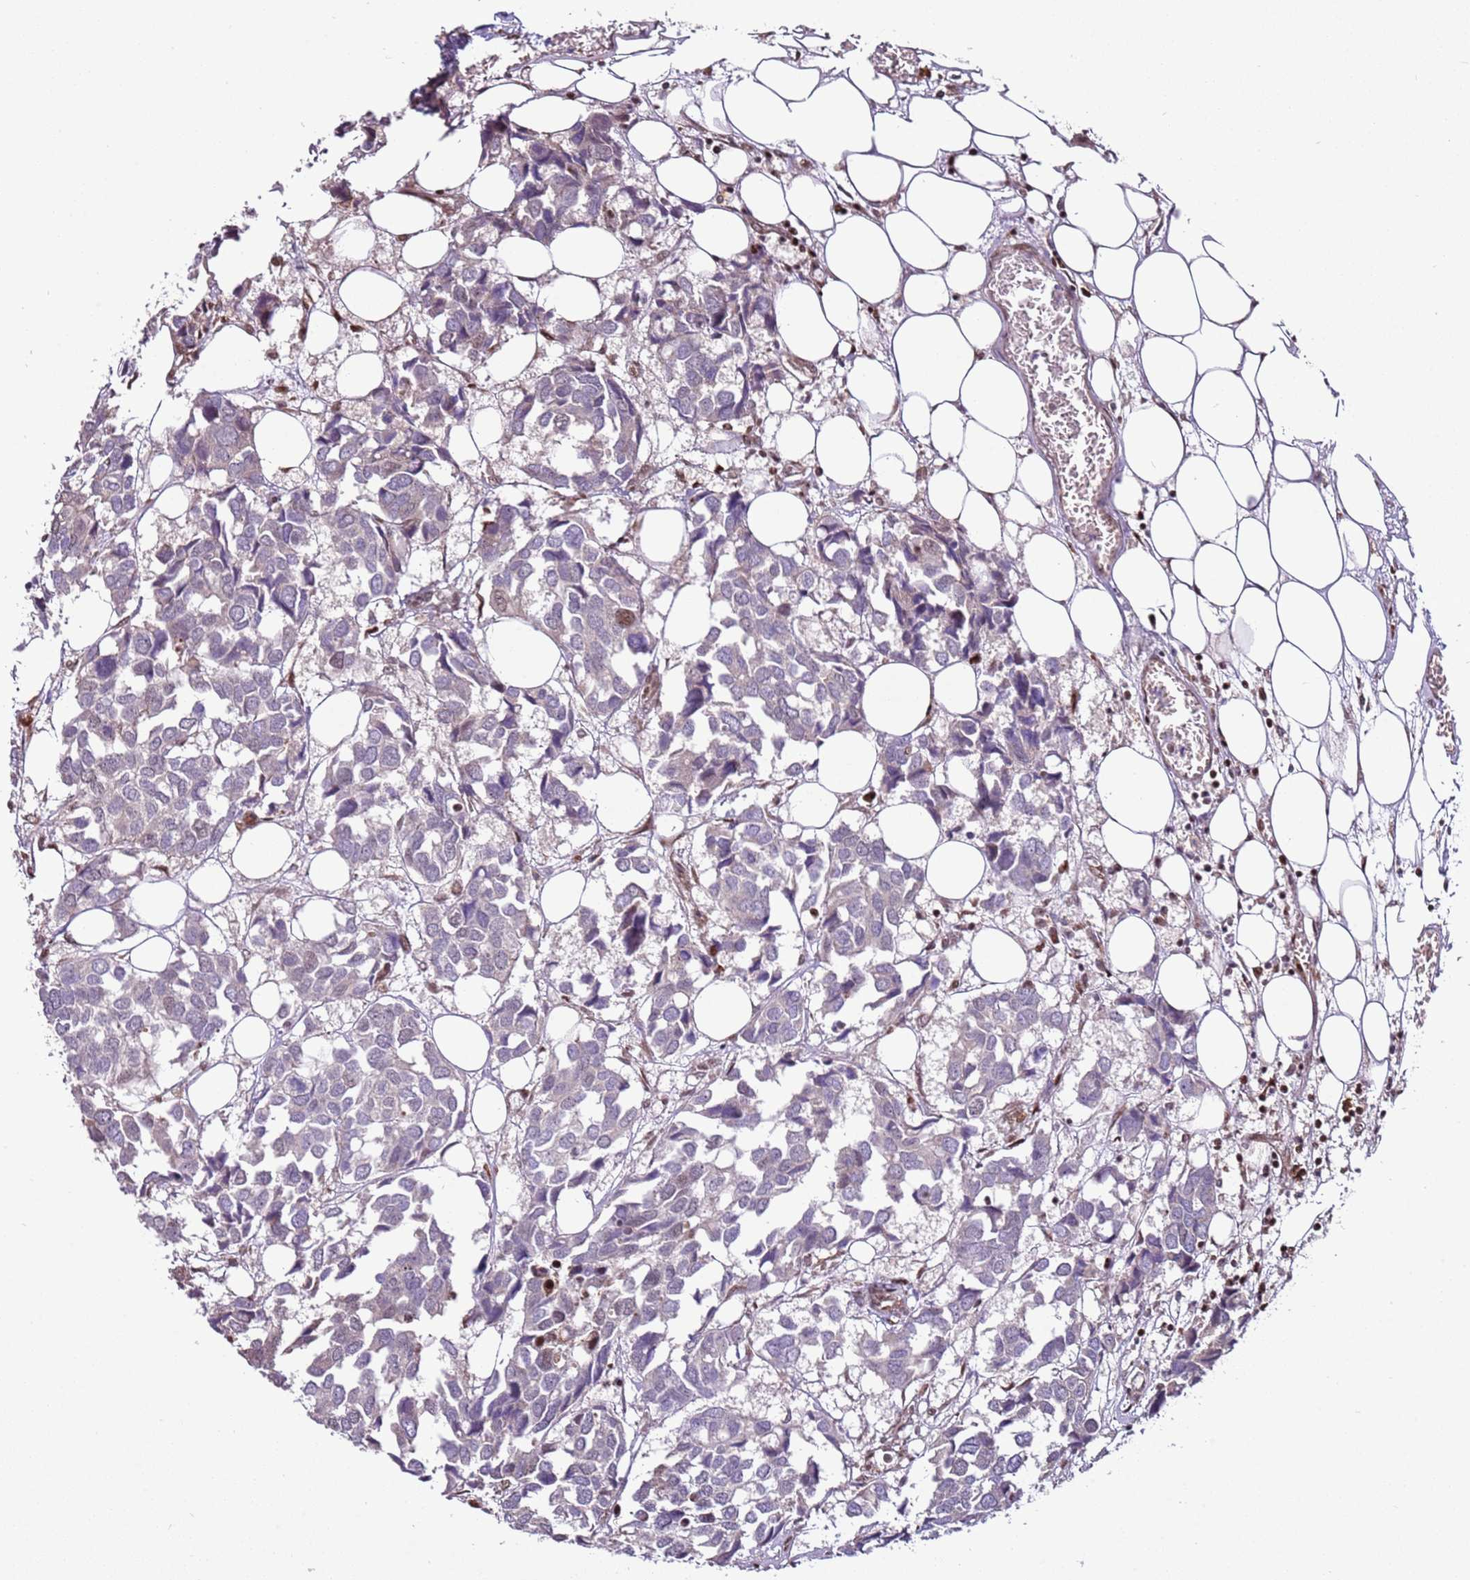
{"staining": {"intensity": "negative", "quantity": "none", "location": "none"}, "tissue": "breast cancer", "cell_type": "Tumor cells", "image_type": "cancer", "snomed": [{"axis": "morphology", "description": "Duct carcinoma"}, {"axis": "topography", "description": "Breast"}], "caption": "Immunohistochemistry (IHC) of breast cancer (invasive ductal carcinoma) displays no expression in tumor cells. (IHC, brightfield microscopy, high magnification).", "gene": "PCTP", "patient": {"sex": "female", "age": 83}}